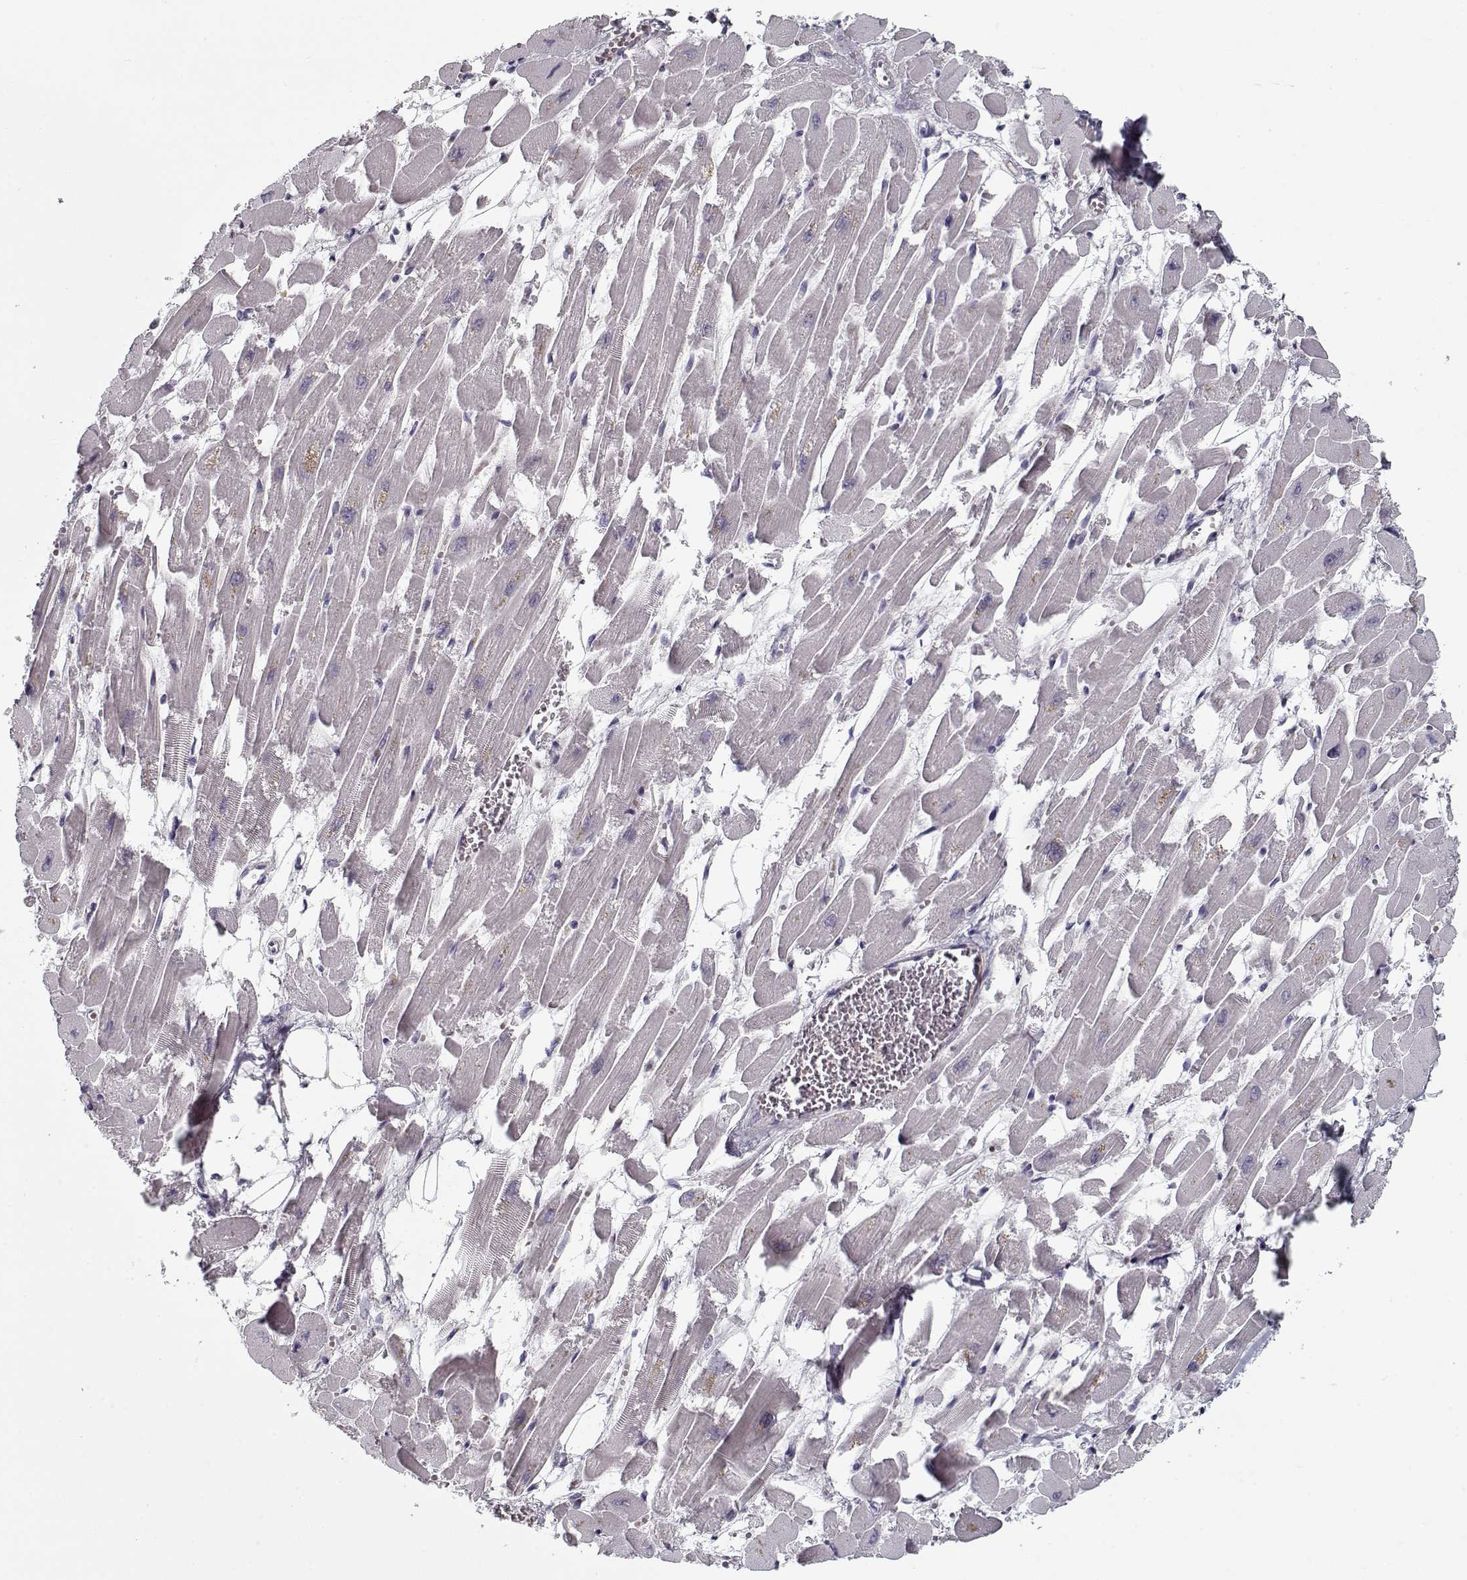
{"staining": {"intensity": "negative", "quantity": "none", "location": "none"}, "tissue": "heart muscle", "cell_type": "Cardiomyocytes", "image_type": "normal", "snomed": [{"axis": "morphology", "description": "Normal tissue, NOS"}, {"axis": "topography", "description": "Heart"}], "caption": "An immunohistochemistry (IHC) image of normal heart muscle is shown. There is no staining in cardiomyocytes of heart muscle.", "gene": "DDX25", "patient": {"sex": "female", "age": 52}}